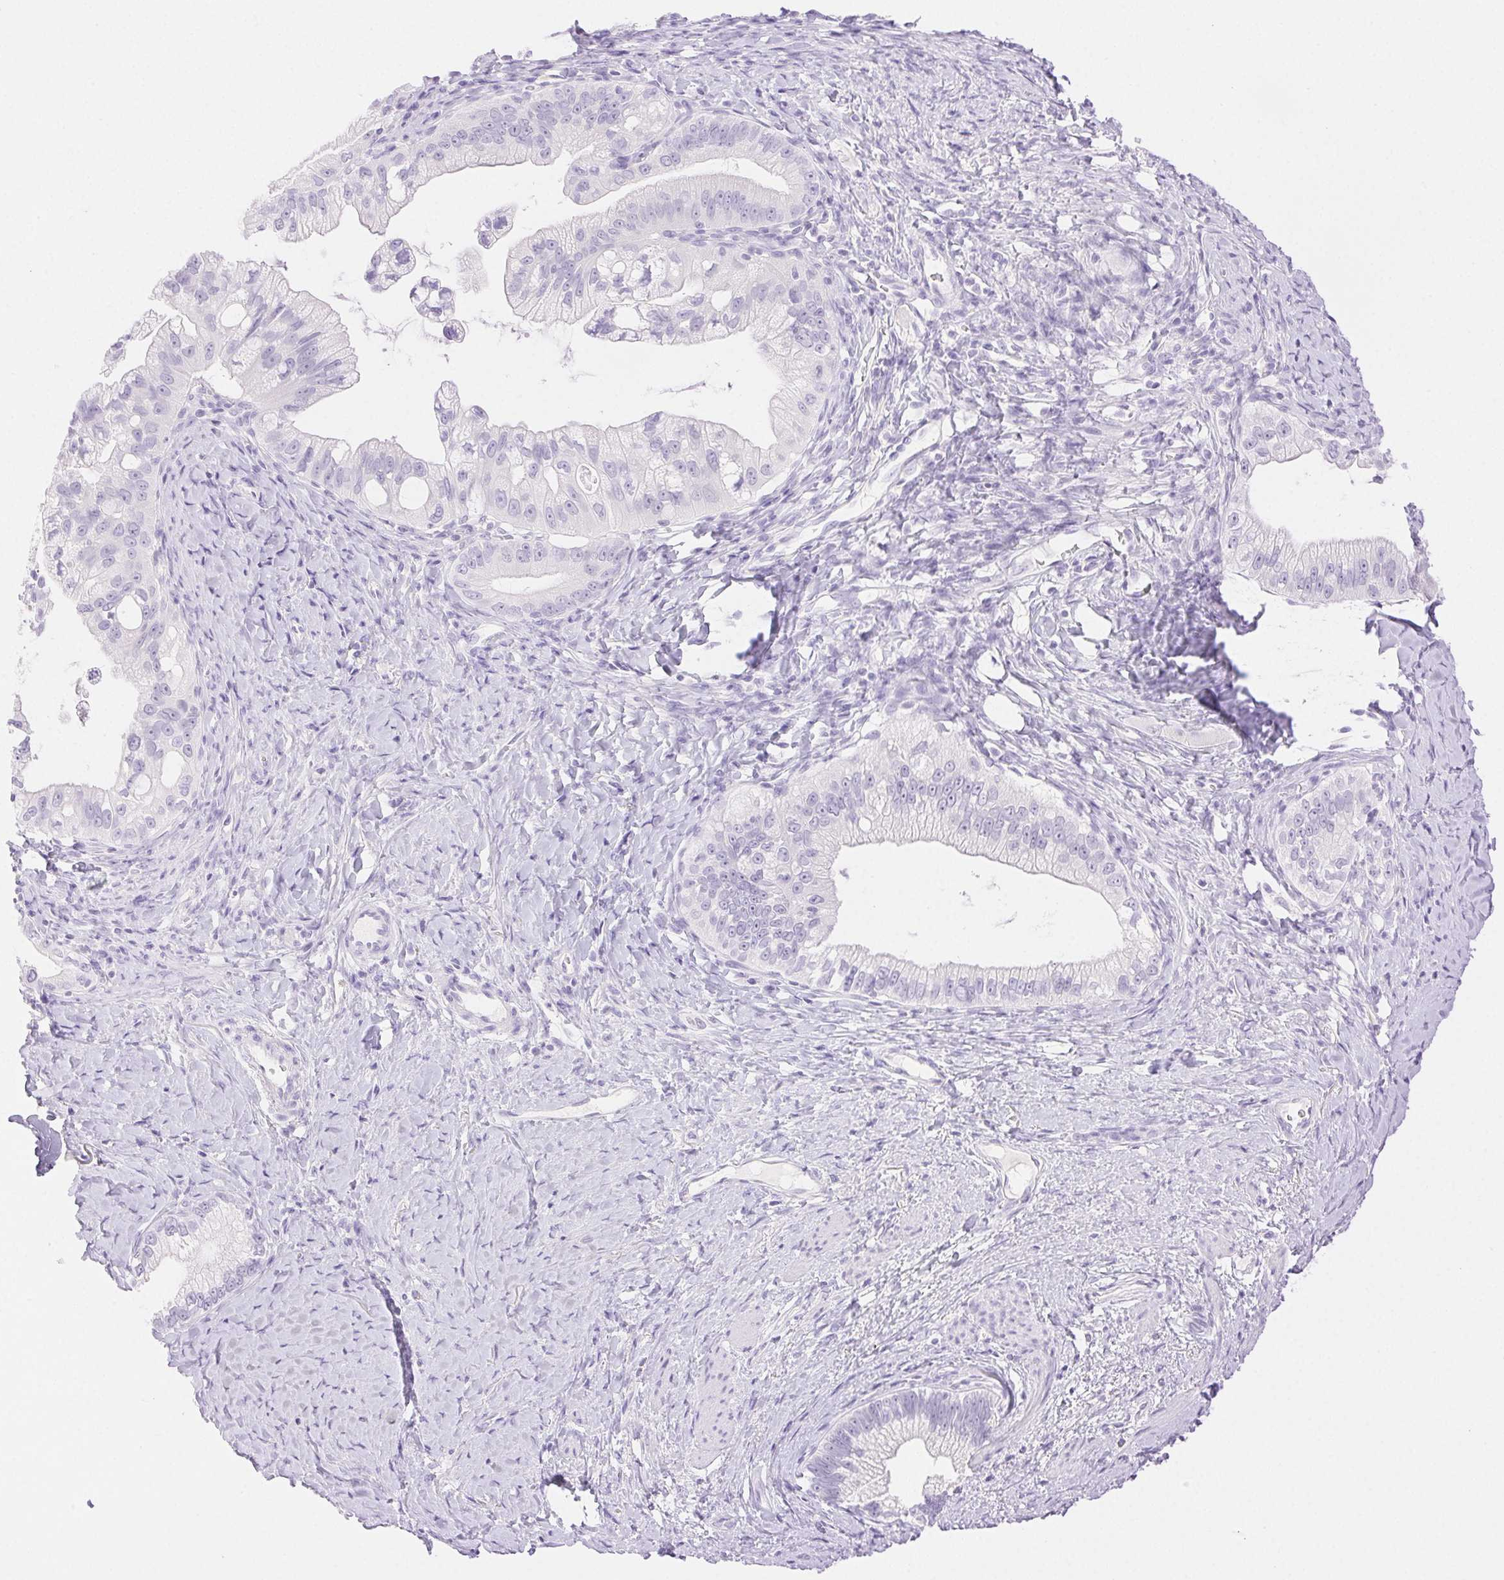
{"staining": {"intensity": "negative", "quantity": "none", "location": "none"}, "tissue": "pancreatic cancer", "cell_type": "Tumor cells", "image_type": "cancer", "snomed": [{"axis": "morphology", "description": "Adenocarcinoma, NOS"}, {"axis": "topography", "description": "Pancreas"}], "caption": "The photomicrograph demonstrates no significant positivity in tumor cells of pancreatic adenocarcinoma. (DAB immunohistochemistry (IHC) with hematoxylin counter stain).", "gene": "SPACA4", "patient": {"sex": "male", "age": 70}}